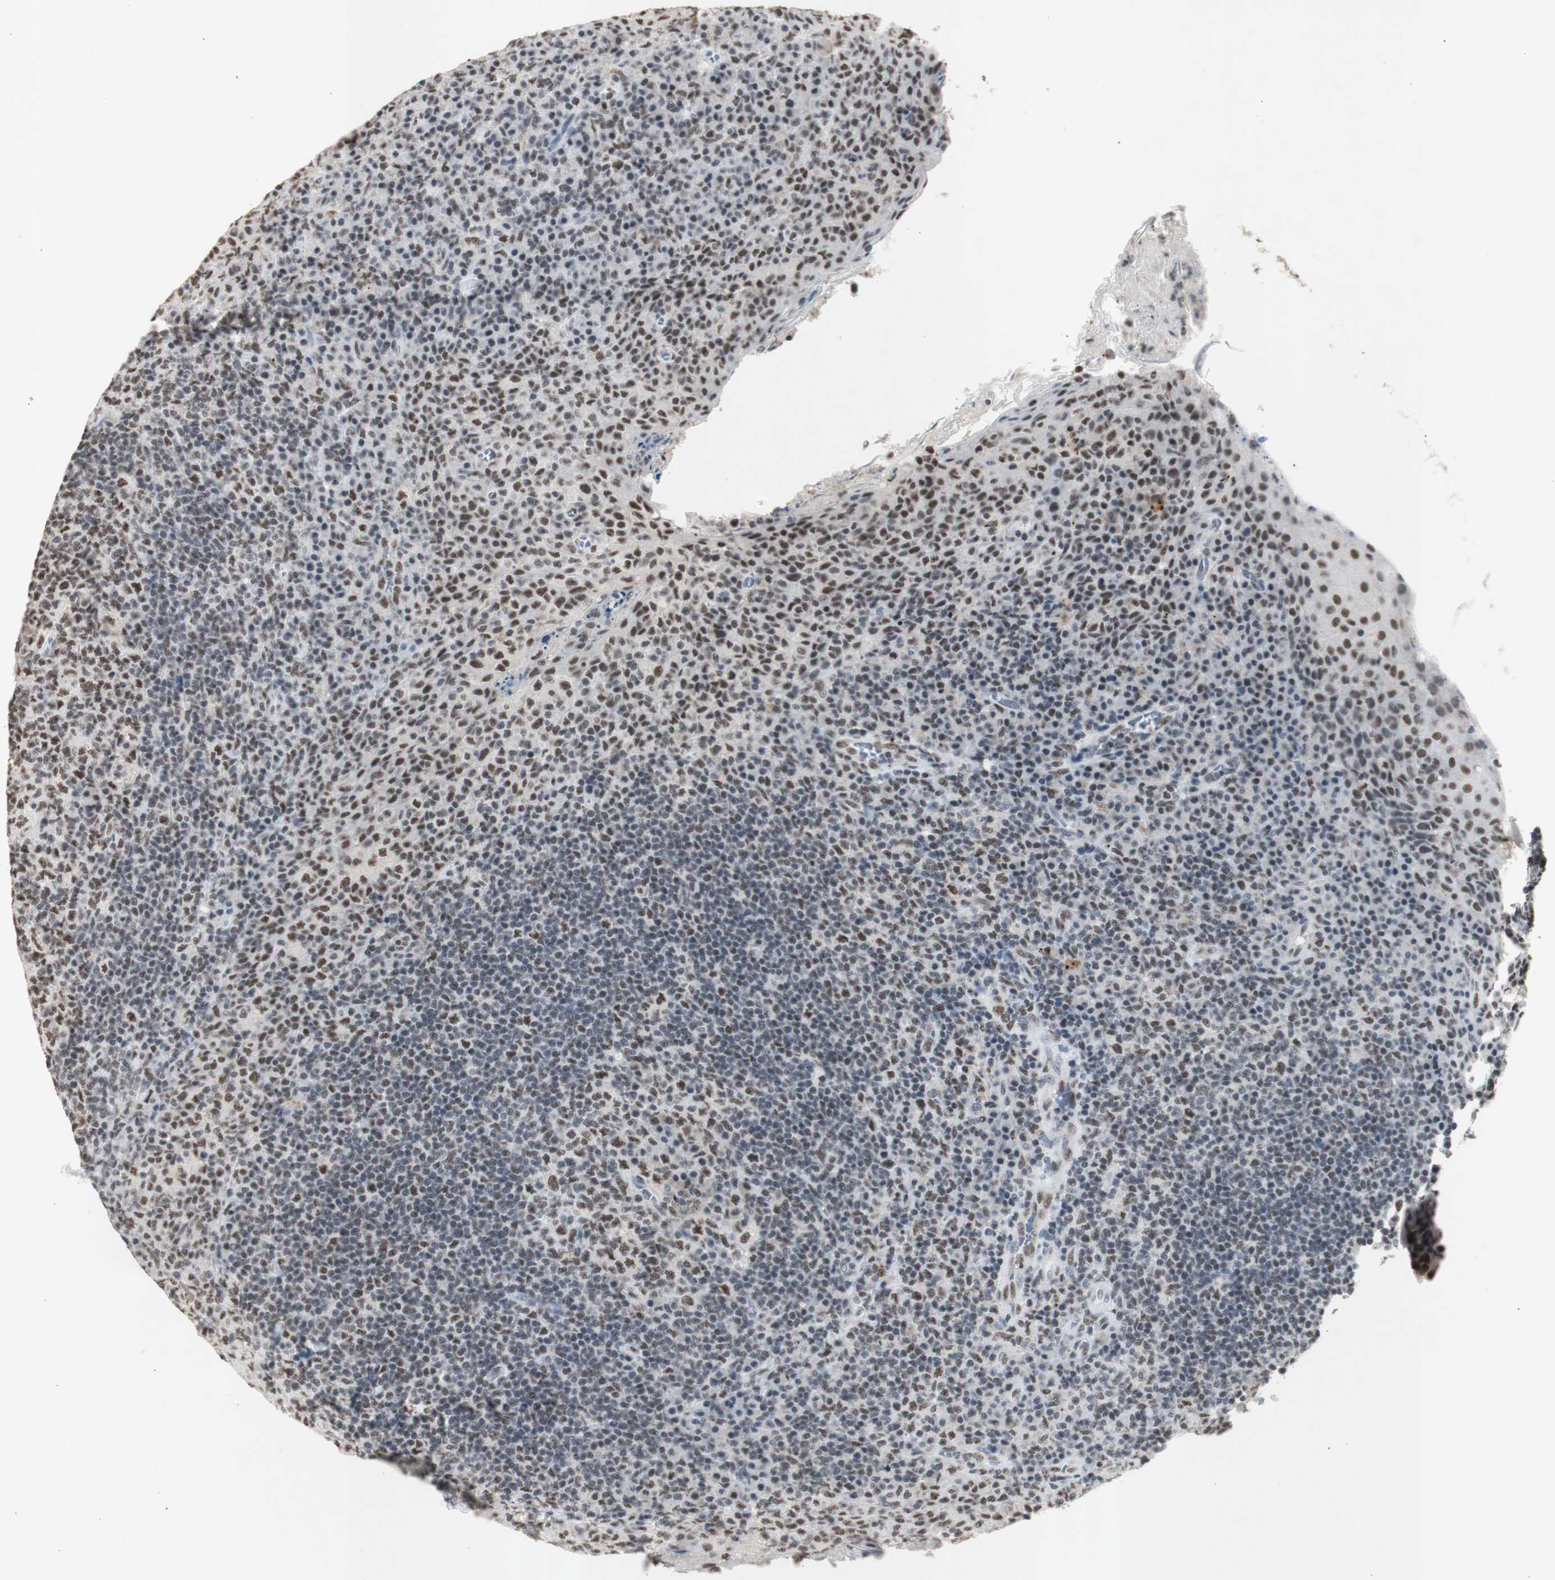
{"staining": {"intensity": "moderate", "quantity": ">75%", "location": "nuclear"}, "tissue": "tonsil", "cell_type": "Germinal center cells", "image_type": "normal", "snomed": [{"axis": "morphology", "description": "Normal tissue, NOS"}, {"axis": "topography", "description": "Tonsil"}], "caption": "The photomicrograph exhibits staining of normal tonsil, revealing moderate nuclear protein expression (brown color) within germinal center cells.", "gene": "SNRPB", "patient": {"sex": "male", "age": 17}}